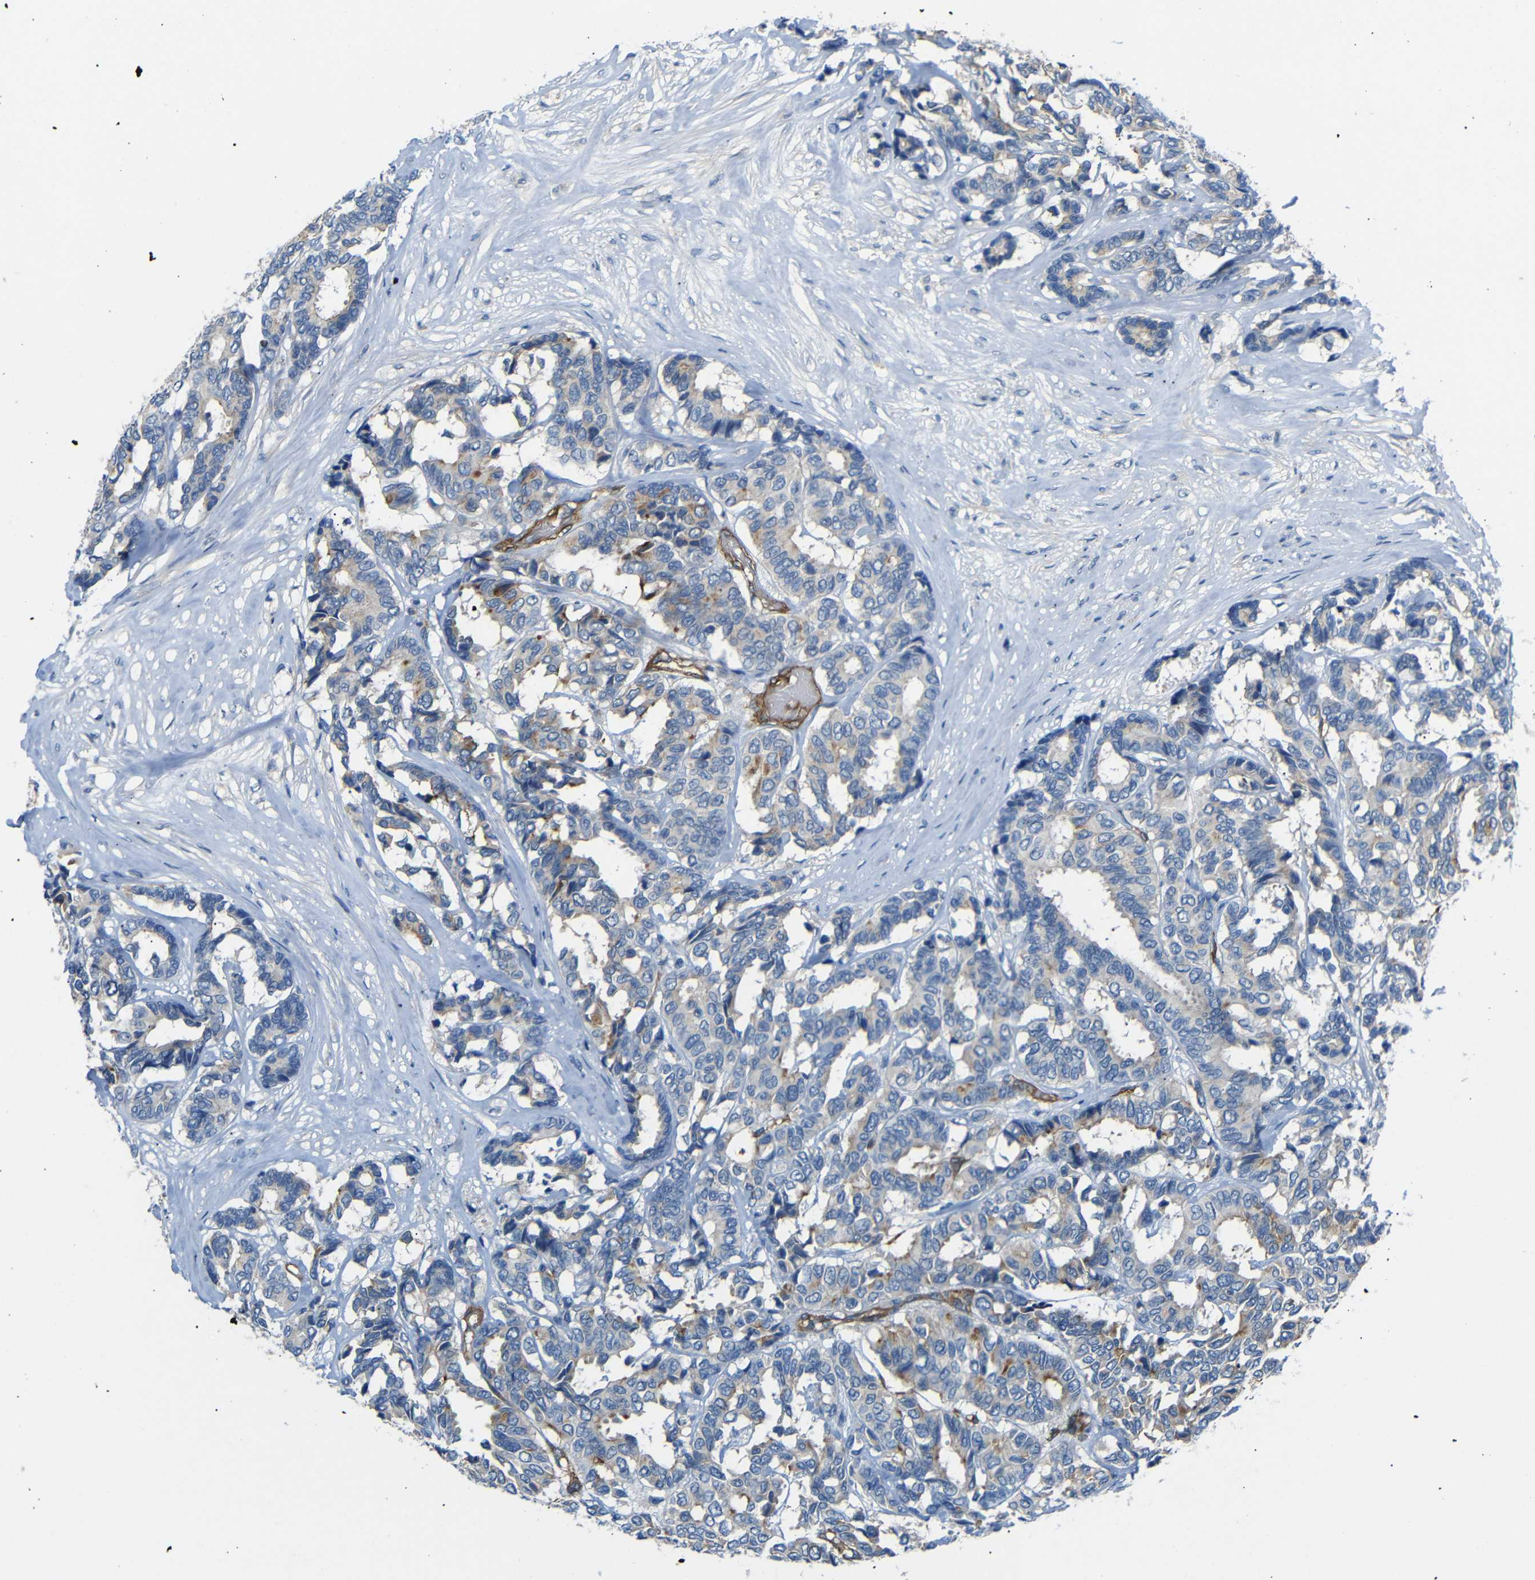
{"staining": {"intensity": "weak", "quantity": "<25%", "location": "cytoplasmic/membranous"}, "tissue": "breast cancer", "cell_type": "Tumor cells", "image_type": "cancer", "snomed": [{"axis": "morphology", "description": "Duct carcinoma"}, {"axis": "topography", "description": "Breast"}], "caption": "An image of human intraductal carcinoma (breast) is negative for staining in tumor cells.", "gene": "MYO1B", "patient": {"sex": "female", "age": 87}}